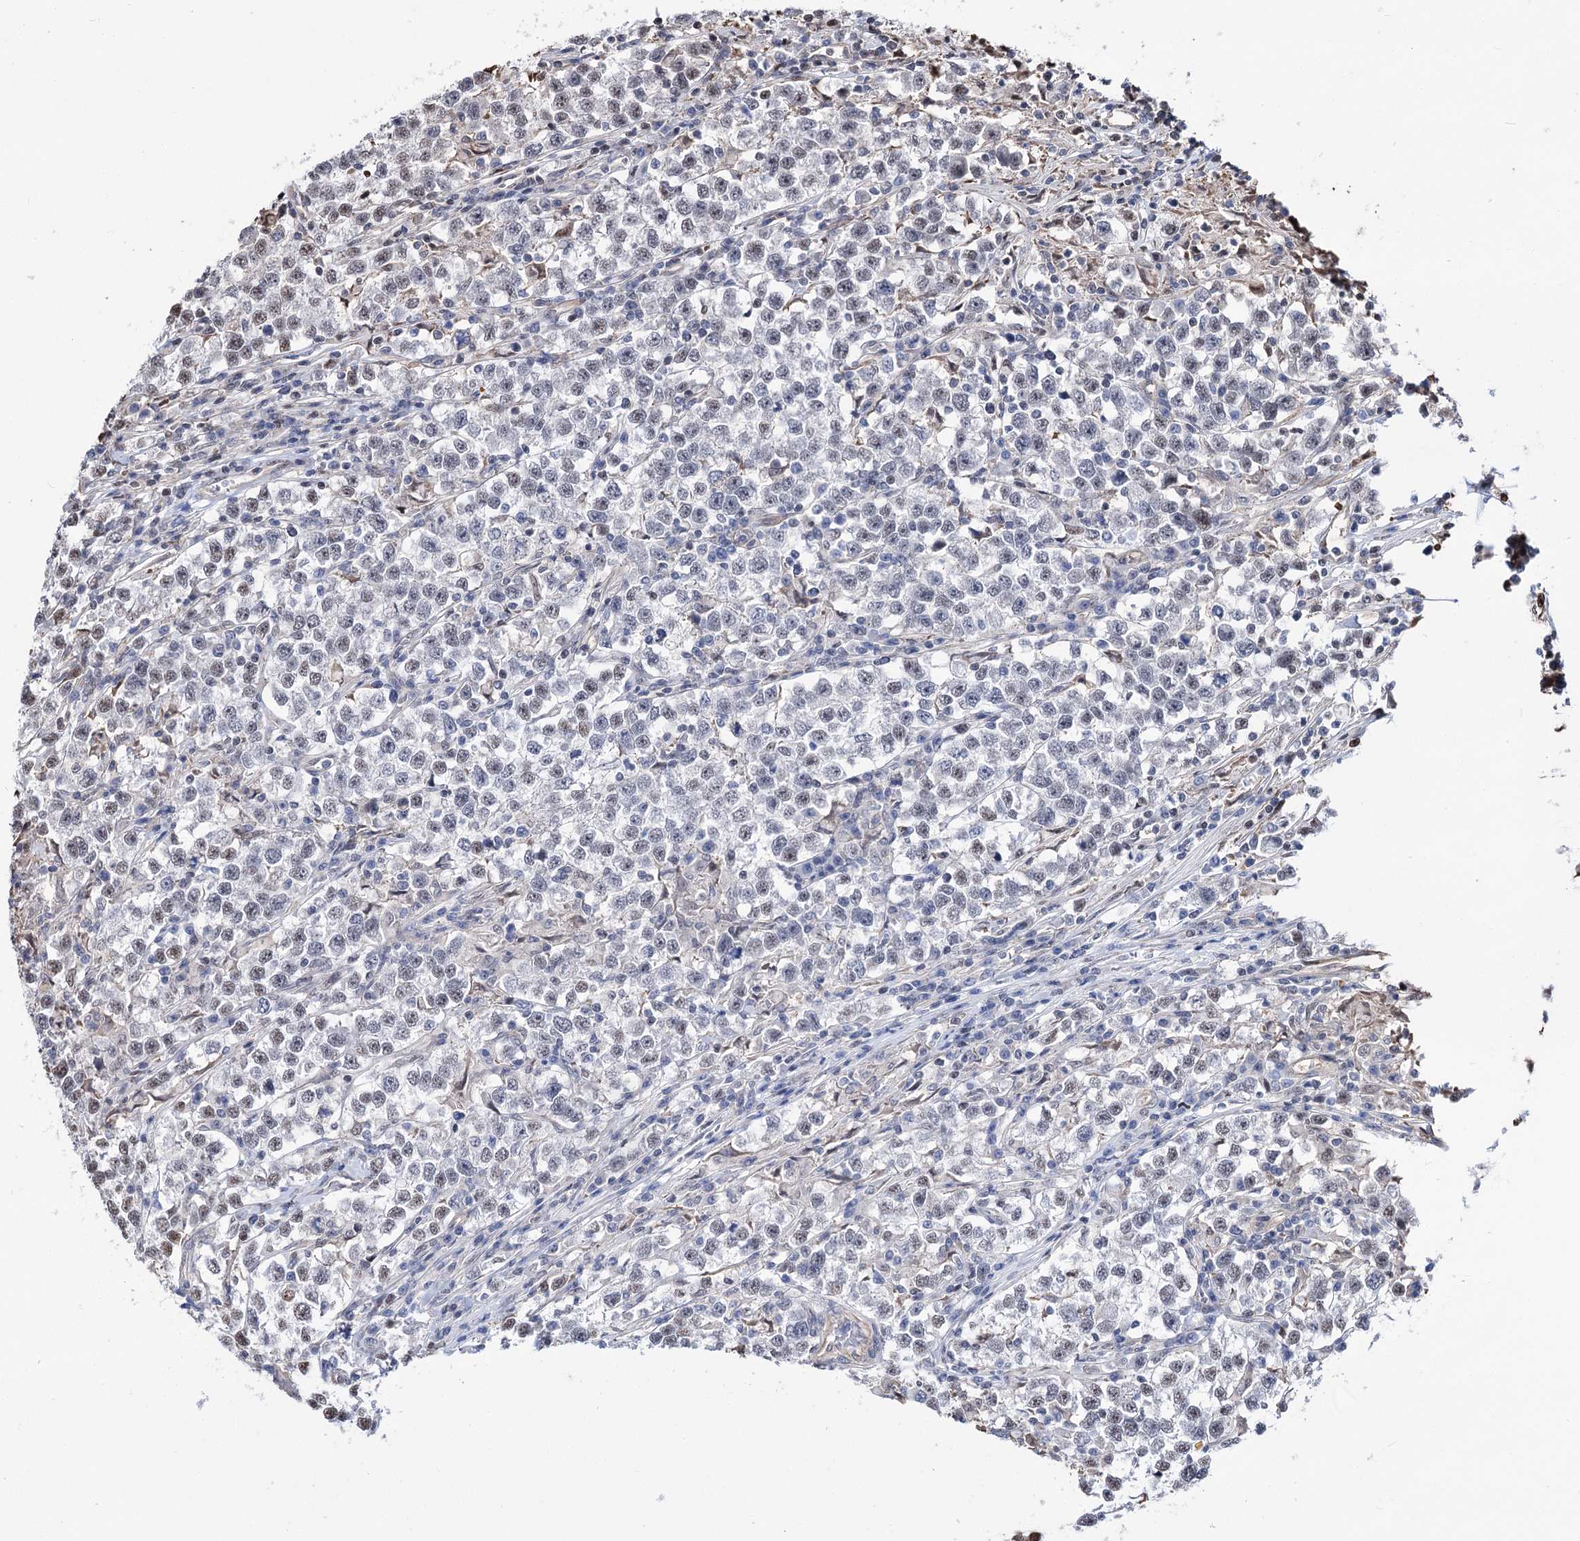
{"staining": {"intensity": "negative", "quantity": "none", "location": "none"}, "tissue": "testis cancer", "cell_type": "Tumor cells", "image_type": "cancer", "snomed": [{"axis": "morphology", "description": "Normal tissue, NOS"}, {"axis": "morphology", "description": "Seminoma, NOS"}, {"axis": "topography", "description": "Testis"}], "caption": "This image is of seminoma (testis) stained with IHC to label a protein in brown with the nuclei are counter-stained blue. There is no staining in tumor cells.", "gene": "CHMP7", "patient": {"sex": "male", "age": 43}}